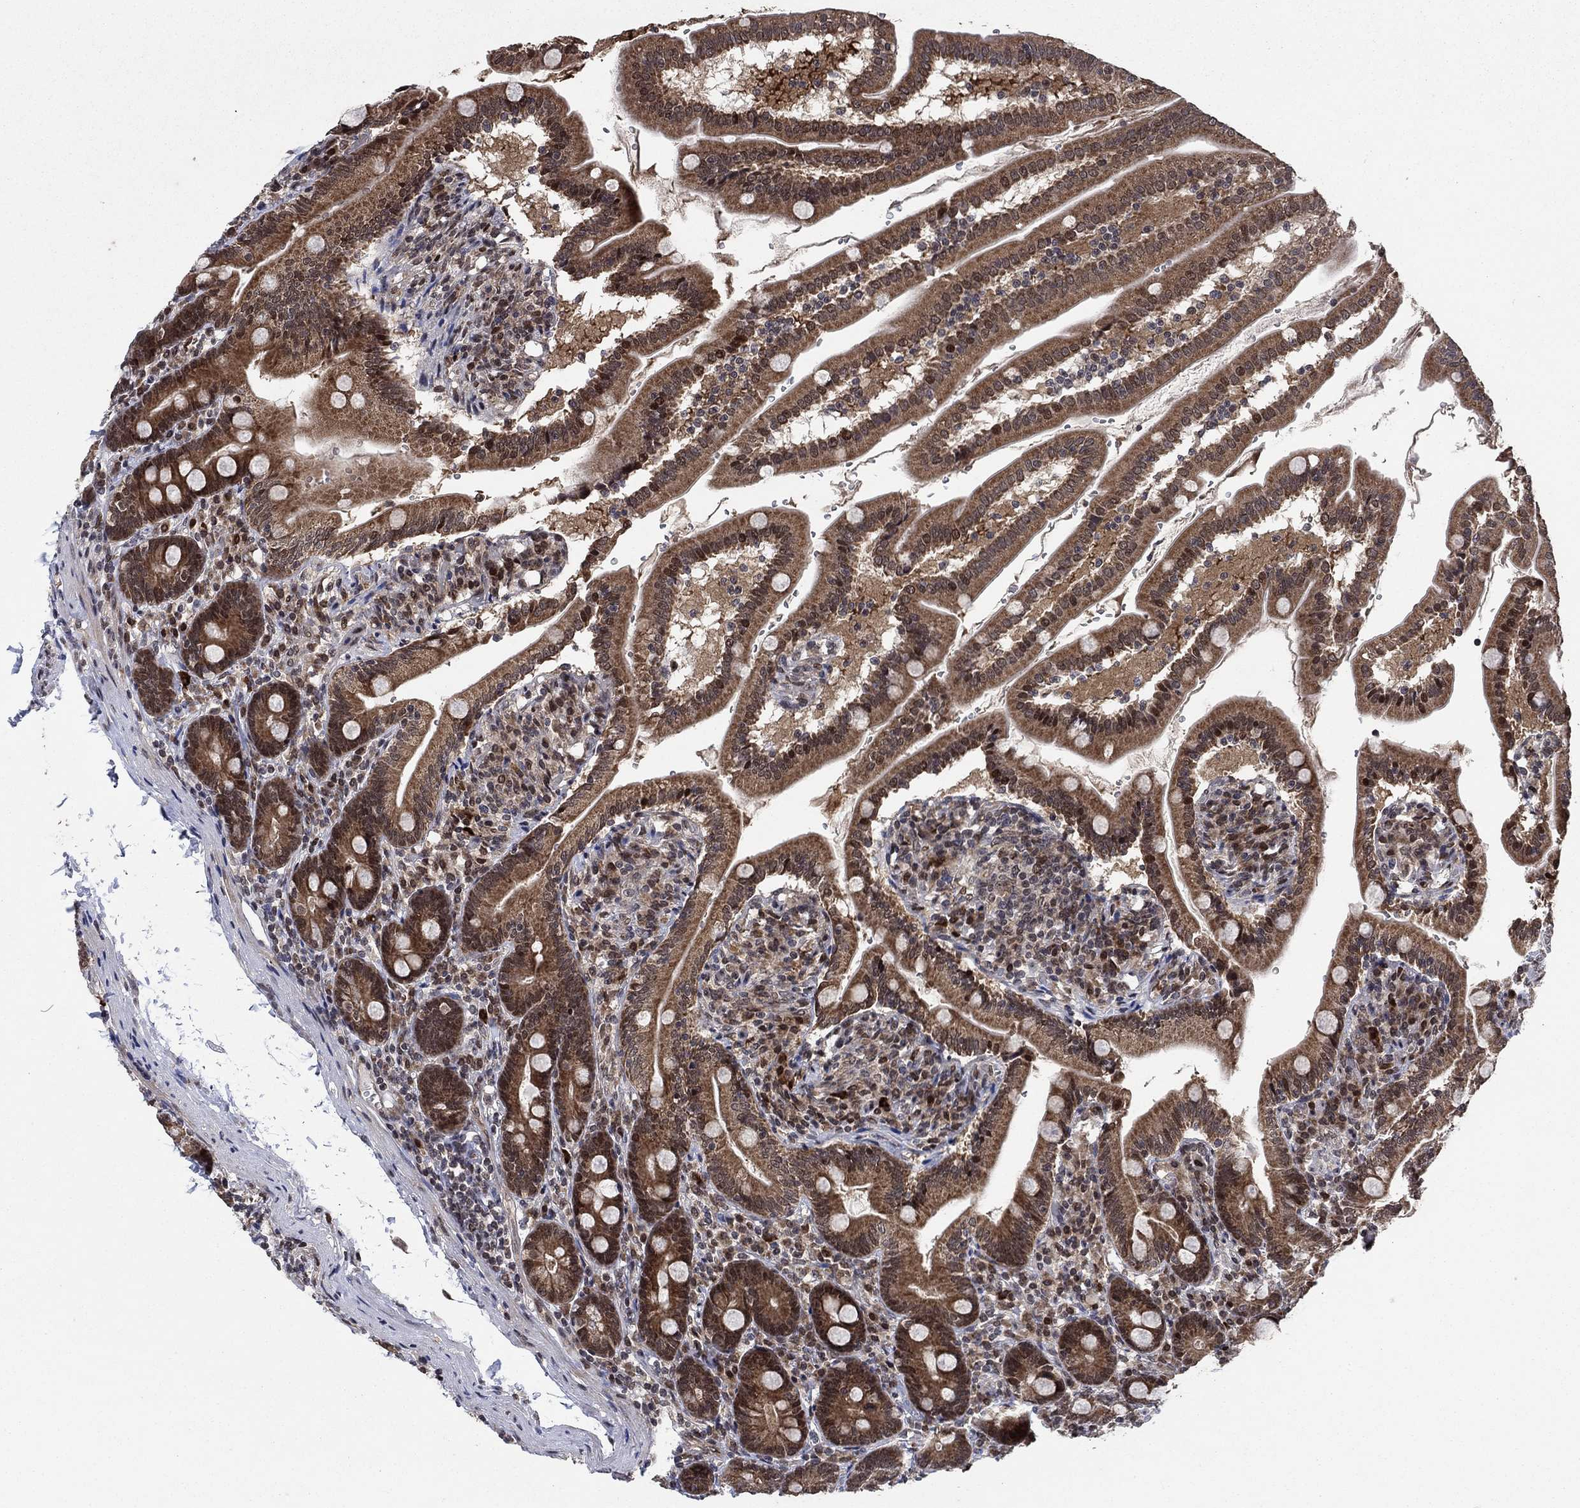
{"staining": {"intensity": "strong", "quantity": "25%-75%", "location": "cytoplasmic/membranous,nuclear"}, "tissue": "duodenum", "cell_type": "Glandular cells", "image_type": "normal", "snomed": [{"axis": "morphology", "description": "Normal tissue, NOS"}, {"axis": "topography", "description": "Duodenum"}], "caption": "Duodenum stained with immunohistochemistry (IHC) demonstrates strong cytoplasmic/membranous,nuclear staining in about 25%-75% of glandular cells.", "gene": "PRICKLE4", "patient": {"sex": "female", "age": 67}}